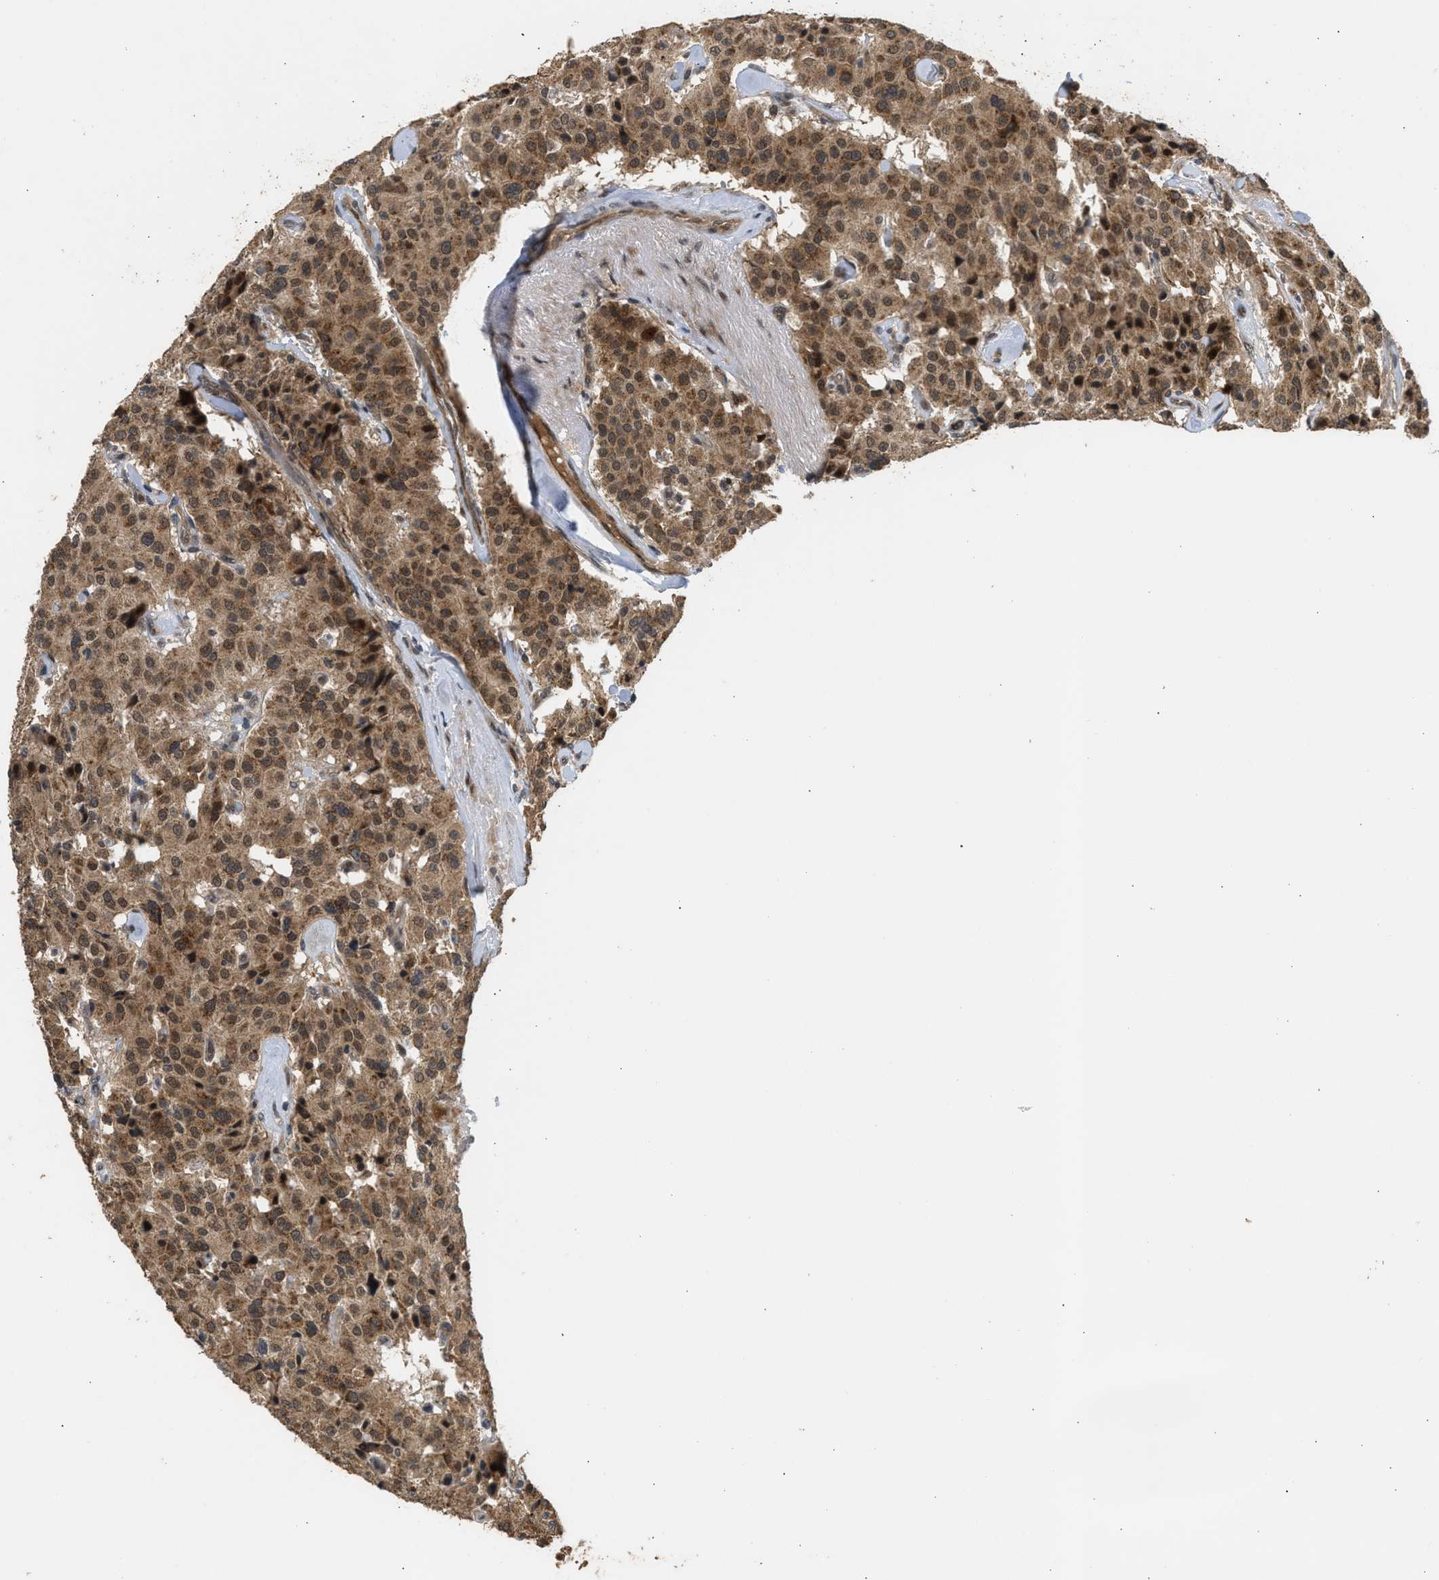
{"staining": {"intensity": "moderate", "quantity": ">75%", "location": "cytoplasmic/membranous,nuclear"}, "tissue": "carcinoid", "cell_type": "Tumor cells", "image_type": "cancer", "snomed": [{"axis": "morphology", "description": "Carcinoid, malignant, NOS"}, {"axis": "topography", "description": "Lung"}], "caption": "Carcinoid stained with IHC exhibits moderate cytoplasmic/membranous and nuclear expression in approximately >75% of tumor cells. (brown staining indicates protein expression, while blue staining denotes nuclei).", "gene": "GET1", "patient": {"sex": "male", "age": 30}}